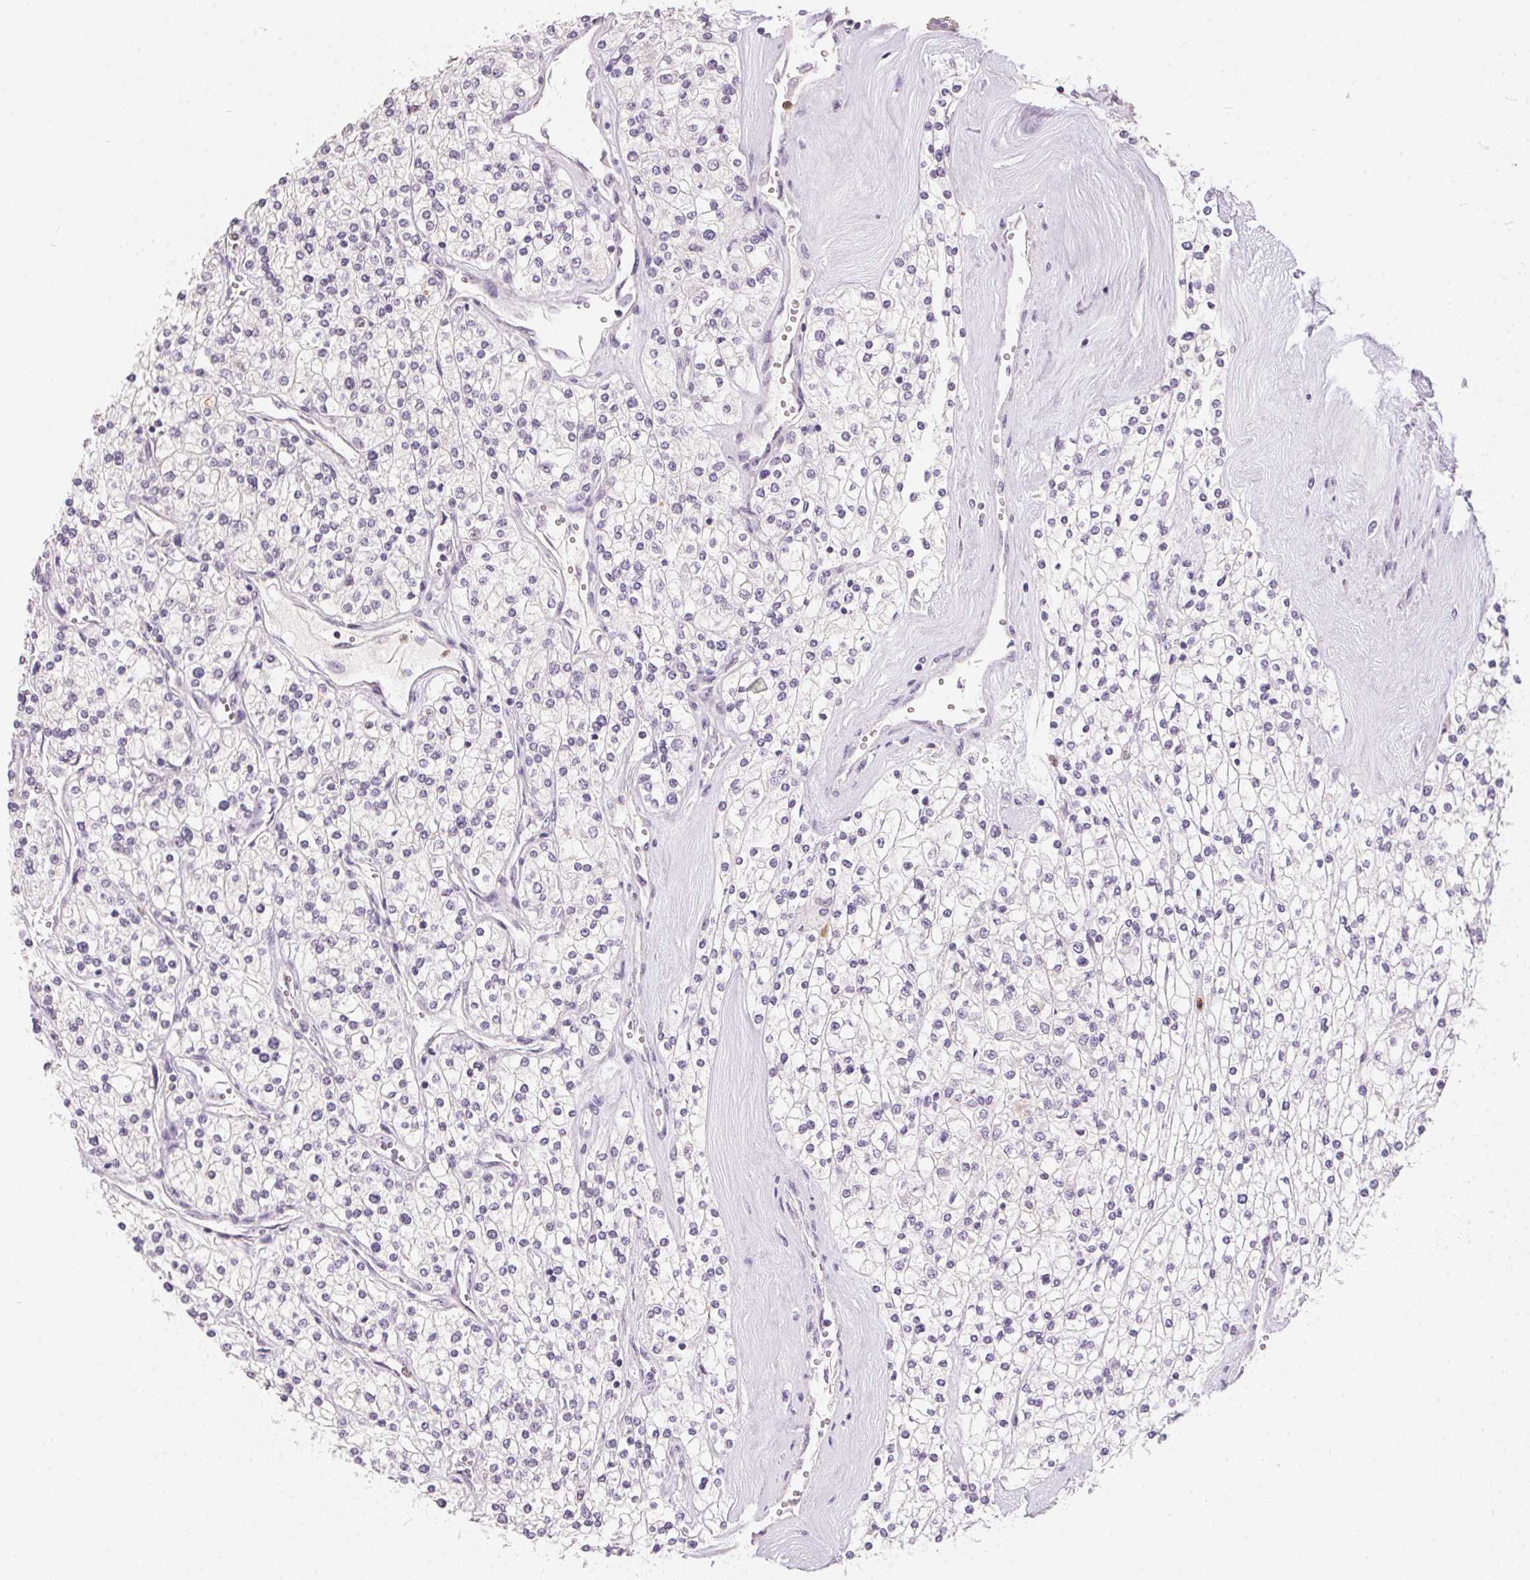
{"staining": {"intensity": "negative", "quantity": "none", "location": "none"}, "tissue": "renal cancer", "cell_type": "Tumor cells", "image_type": "cancer", "snomed": [{"axis": "morphology", "description": "Adenocarcinoma, NOS"}, {"axis": "topography", "description": "Kidney"}], "caption": "Immunohistochemical staining of human renal cancer demonstrates no significant positivity in tumor cells.", "gene": "SERPINB1", "patient": {"sex": "male", "age": 80}}